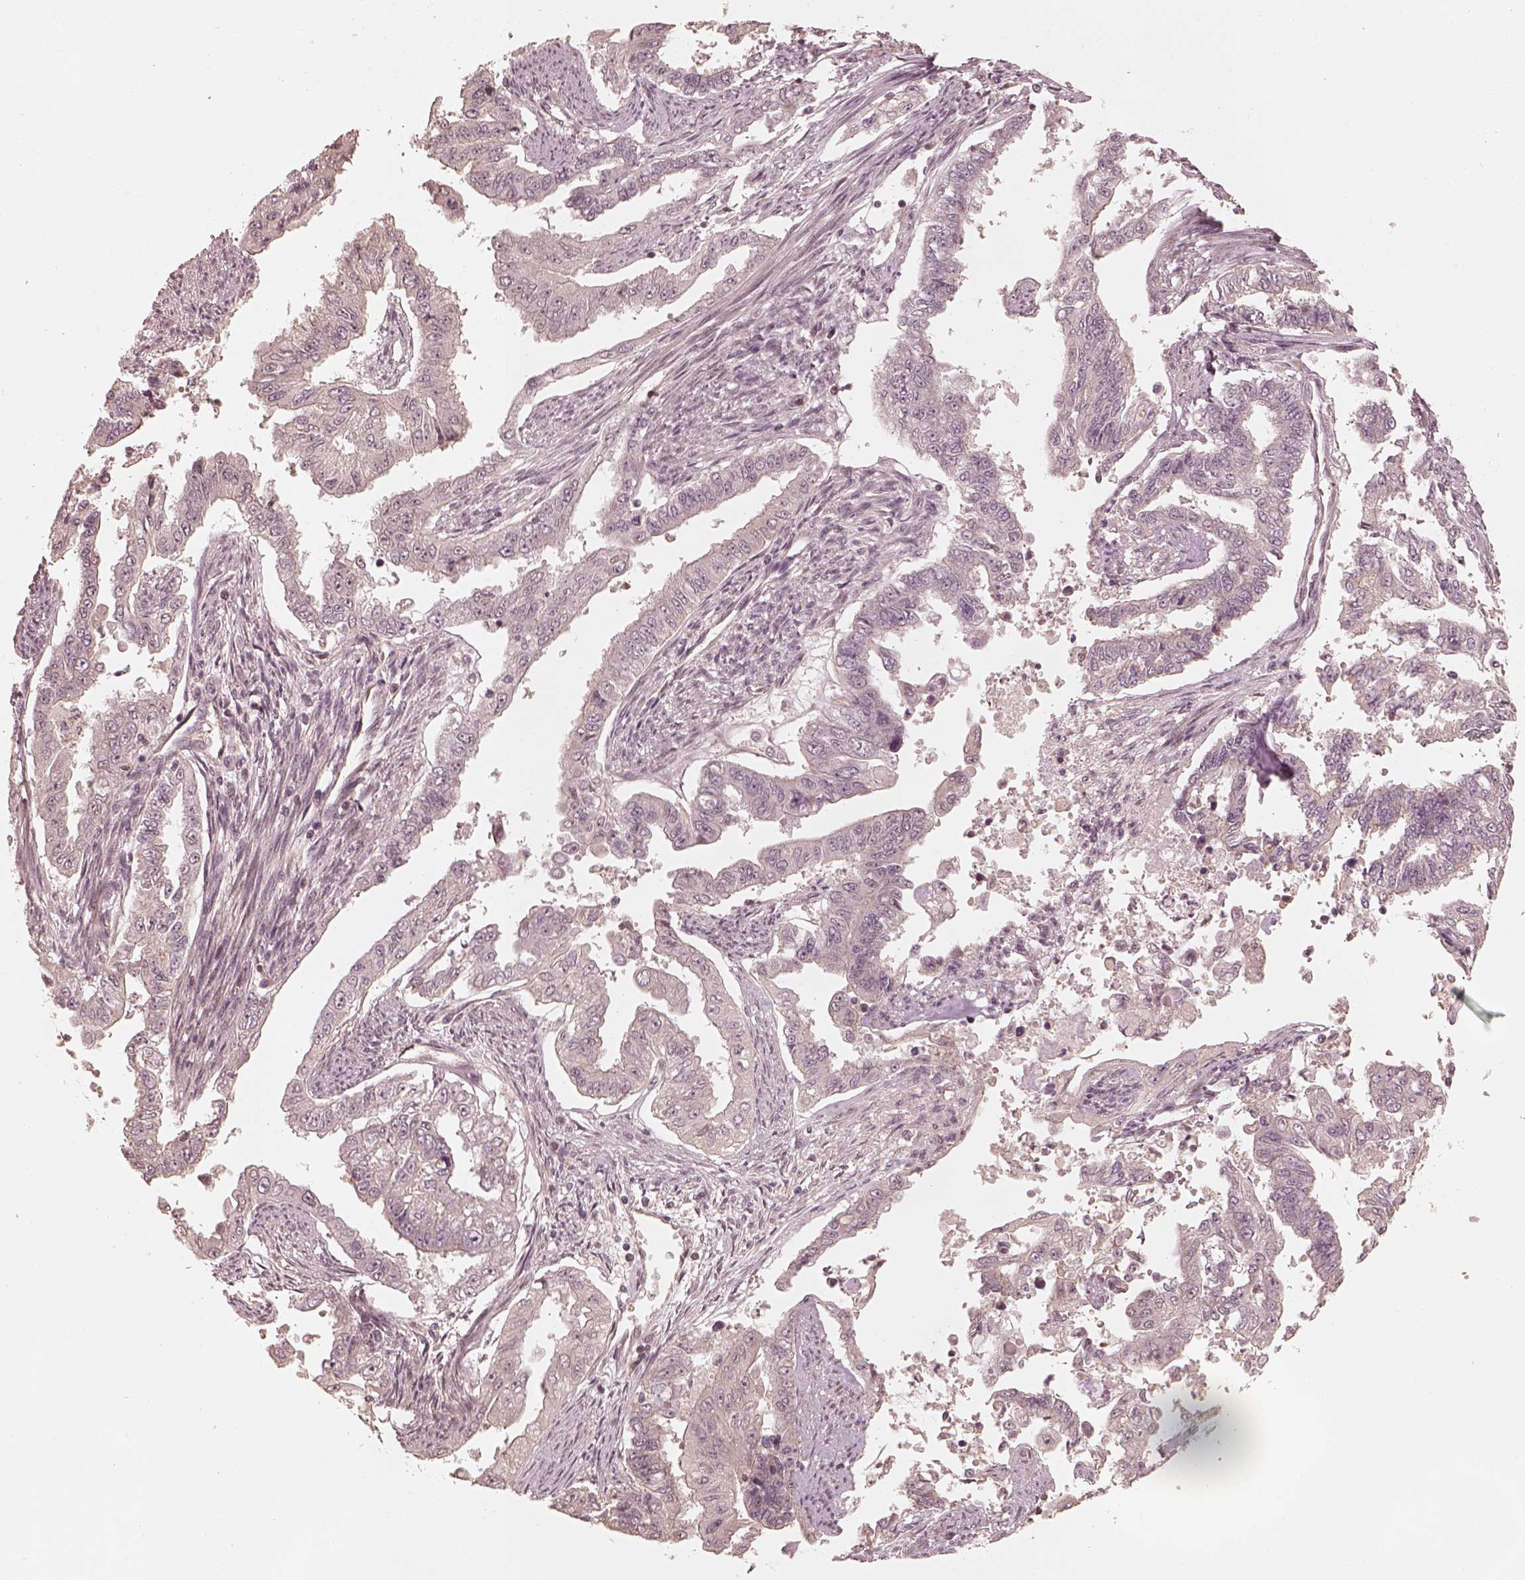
{"staining": {"intensity": "negative", "quantity": "none", "location": "none"}, "tissue": "endometrial cancer", "cell_type": "Tumor cells", "image_type": "cancer", "snomed": [{"axis": "morphology", "description": "Adenocarcinoma, NOS"}, {"axis": "topography", "description": "Uterus"}], "caption": "The image demonstrates no significant staining in tumor cells of adenocarcinoma (endometrial). Brightfield microscopy of immunohistochemistry stained with DAB (brown) and hematoxylin (blue), captured at high magnification.", "gene": "KIF5C", "patient": {"sex": "female", "age": 59}}